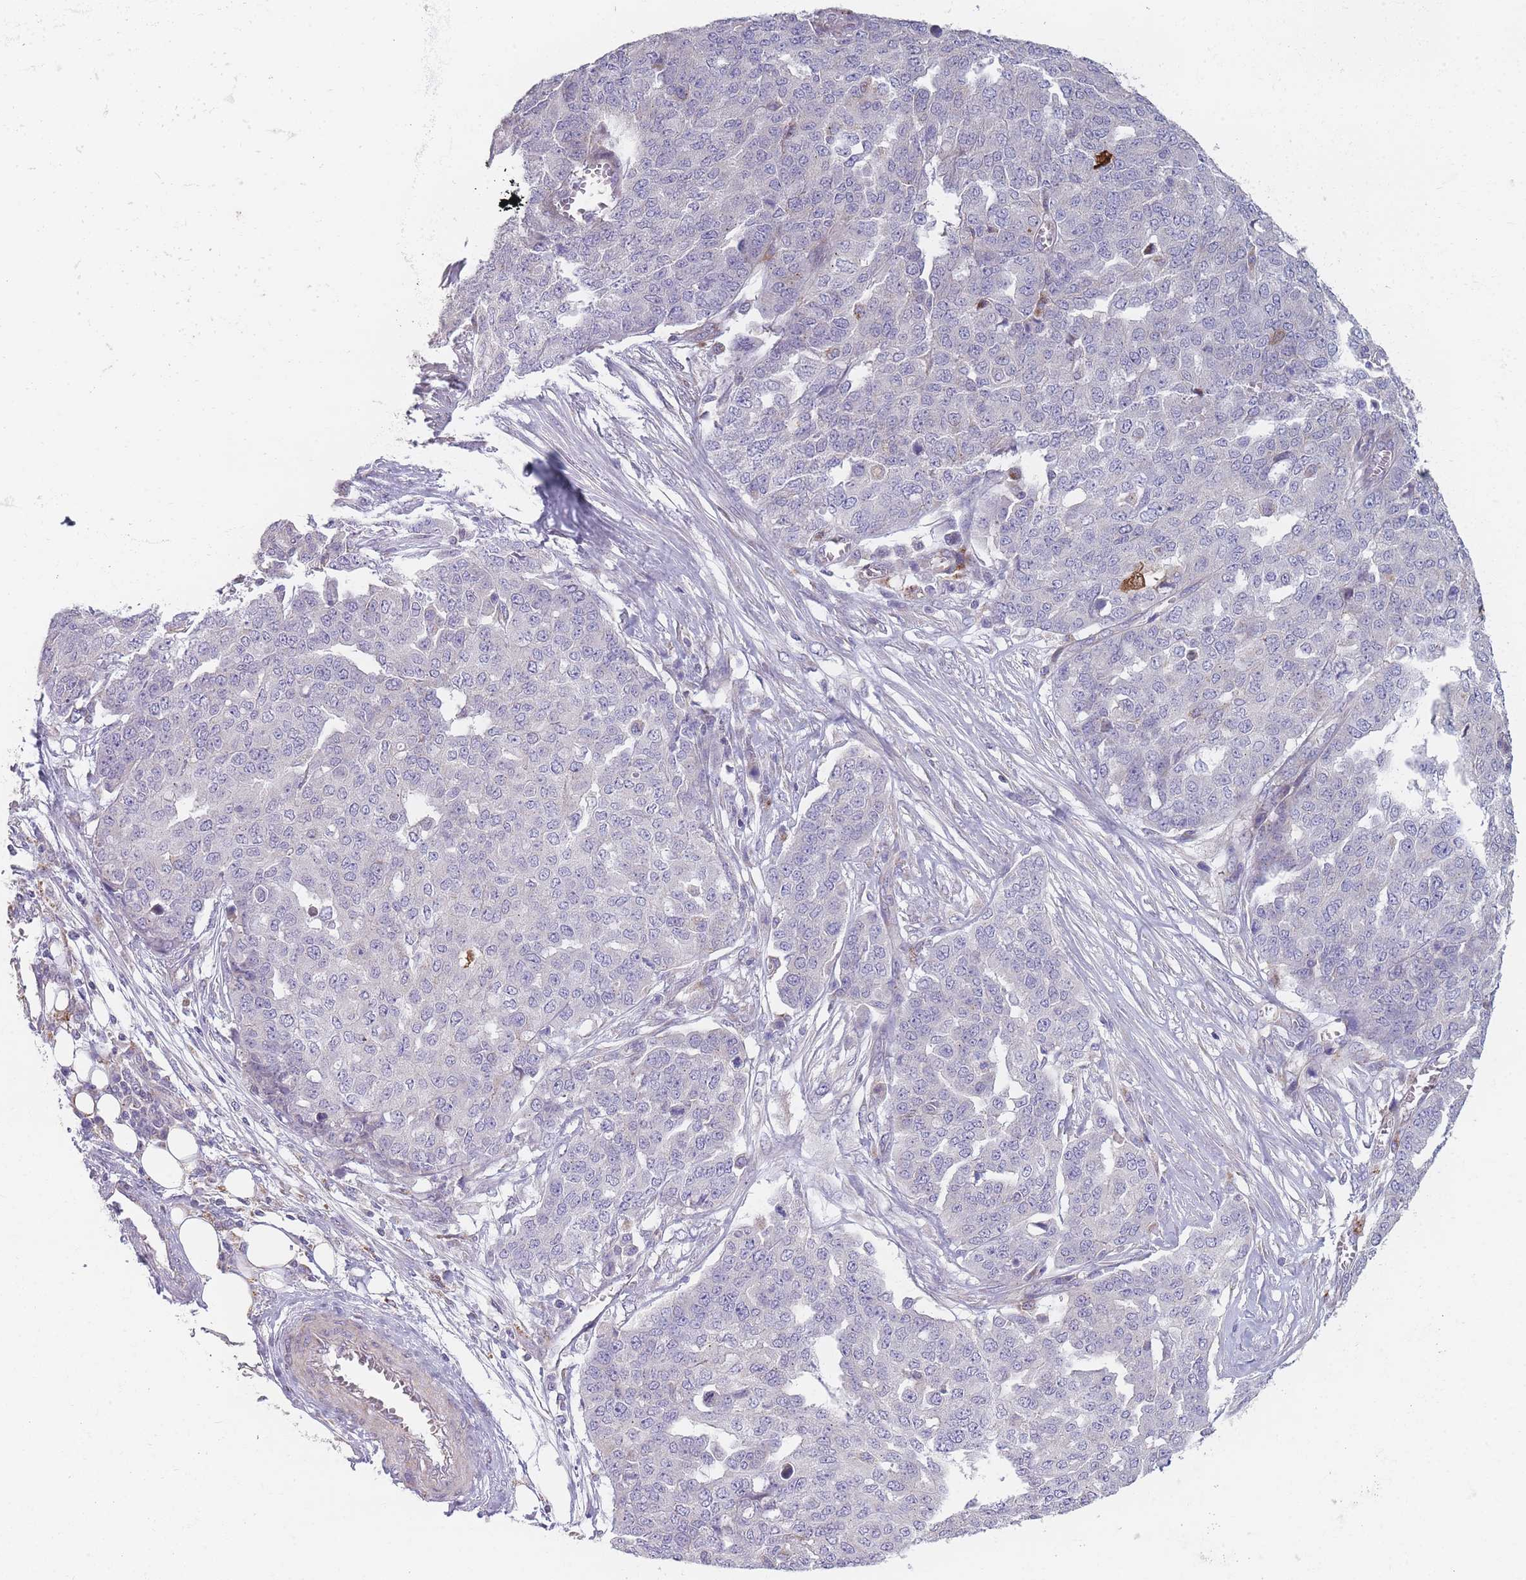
{"staining": {"intensity": "negative", "quantity": "none", "location": "none"}, "tissue": "ovarian cancer", "cell_type": "Tumor cells", "image_type": "cancer", "snomed": [{"axis": "morphology", "description": "Cystadenocarcinoma, serous, NOS"}, {"axis": "topography", "description": "Soft tissue"}, {"axis": "topography", "description": "Ovary"}], "caption": "Human ovarian serous cystadenocarcinoma stained for a protein using immunohistochemistry shows no expression in tumor cells.", "gene": "SMPD4", "patient": {"sex": "female", "age": 57}}